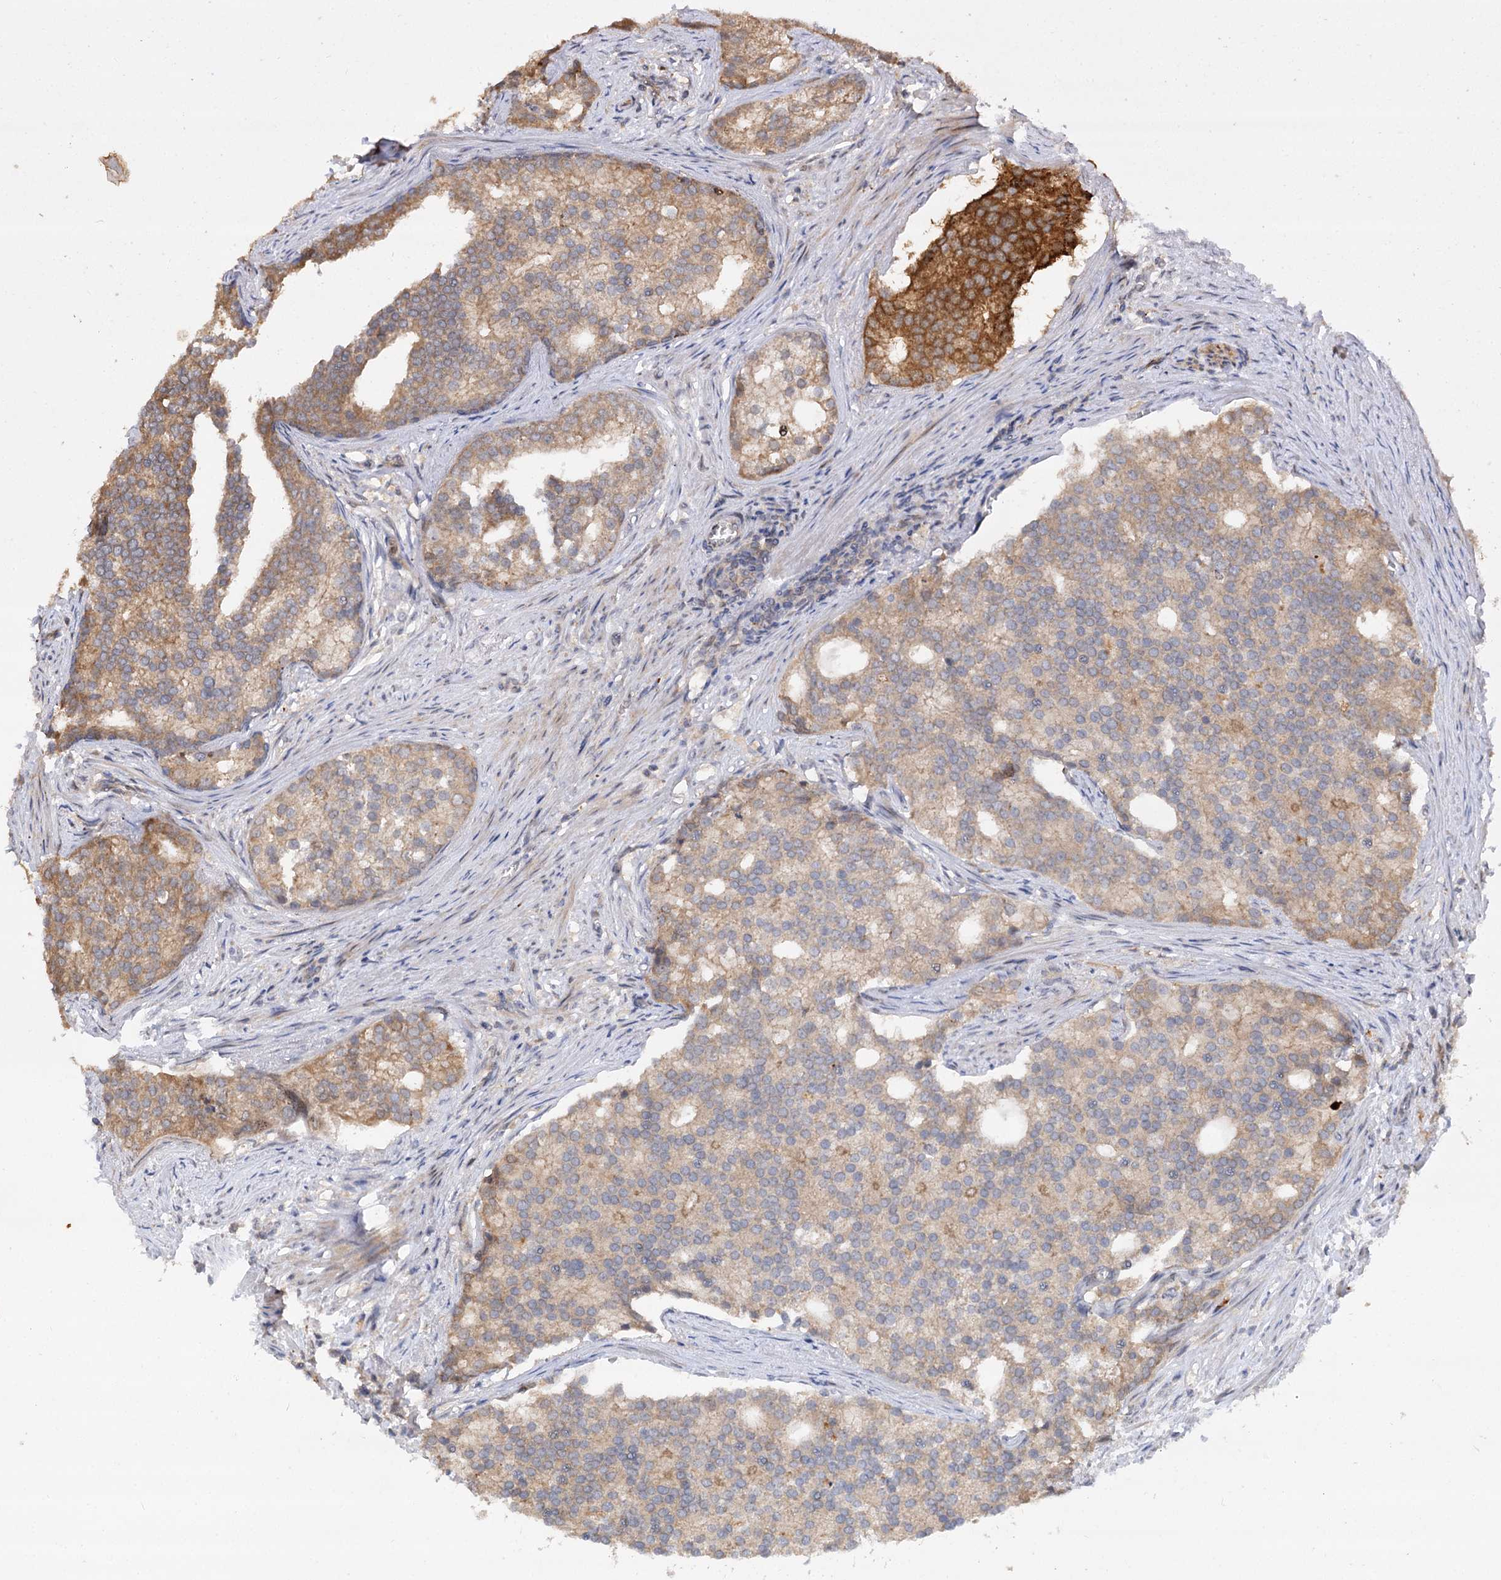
{"staining": {"intensity": "moderate", "quantity": "<25%", "location": "cytoplasmic/membranous"}, "tissue": "prostate cancer", "cell_type": "Tumor cells", "image_type": "cancer", "snomed": [{"axis": "morphology", "description": "Adenocarcinoma, Low grade"}, {"axis": "topography", "description": "Prostate"}], "caption": "Prostate cancer was stained to show a protein in brown. There is low levels of moderate cytoplasmic/membranous staining in approximately <25% of tumor cells.", "gene": "FBXW8", "patient": {"sex": "male", "age": 71}}